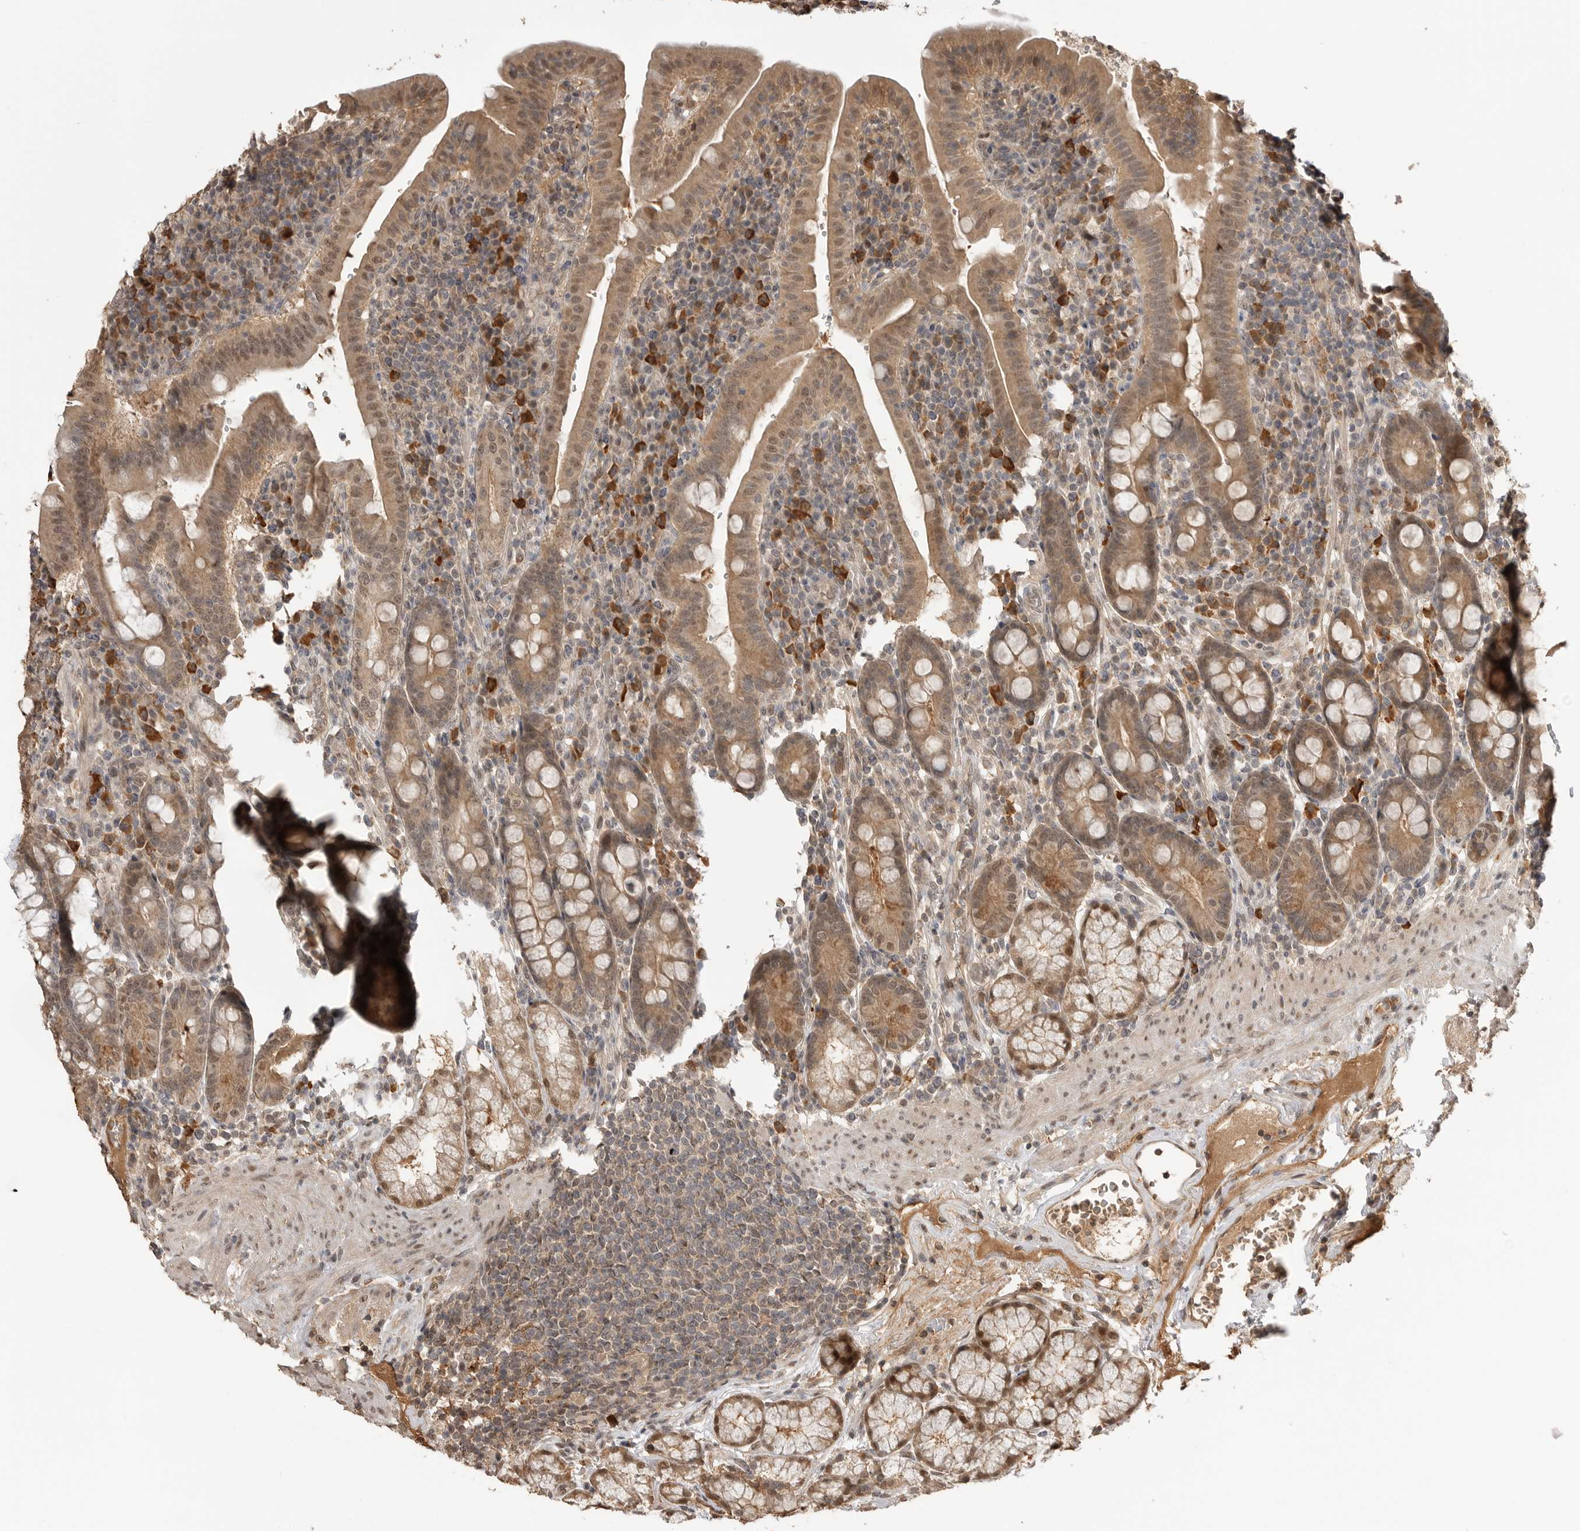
{"staining": {"intensity": "moderate", "quantity": ">75%", "location": "cytoplasmic/membranous"}, "tissue": "duodenum", "cell_type": "Glandular cells", "image_type": "normal", "snomed": [{"axis": "morphology", "description": "Normal tissue, NOS"}, {"axis": "morphology", "description": "Adenocarcinoma, NOS"}, {"axis": "topography", "description": "Pancreas"}, {"axis": "topography", "description": "Duodenum"}], "caption": "Glandular cells reveal medium levels of moderate cytoplasmic/membranous staining in approximately >75% of cells in unremarkable human duodenum. (Stains: DAB (3,3'-diaminobenzidine) in brown, nuclei in blue, Microscopy: brightfield microscopy at high magnification).", "gene": "ASPSCR1", "patient": {"sex": "male", "age": 50}}